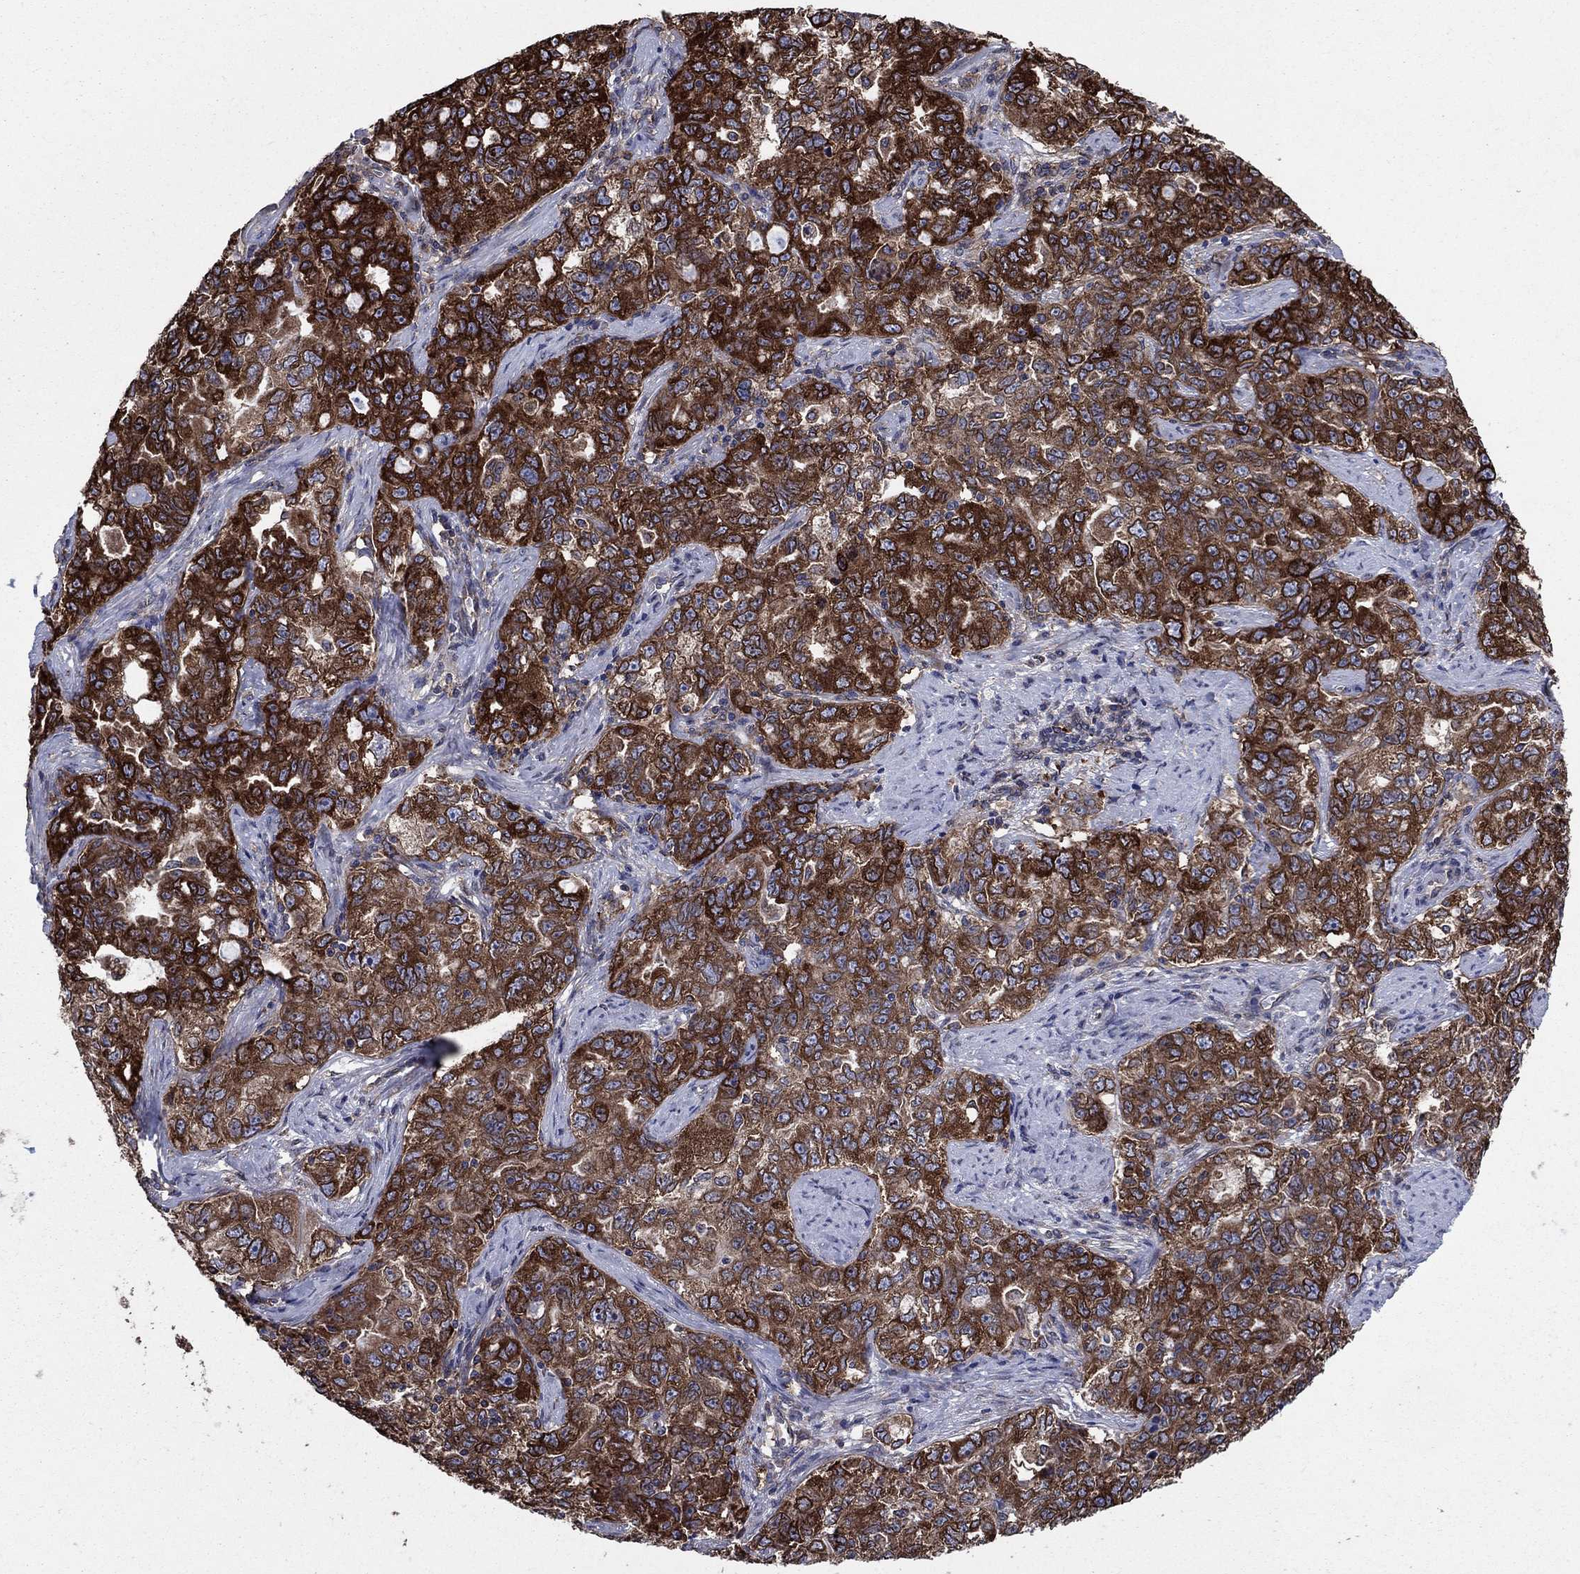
{"staining": {"intensity": "strong", "quantity": ">75%", "location": "cytoplasmic/membranous"}, "tissue": "ovarian cancer", "cell_type": "Tumor cells", "image_type": "cancer", "snomed": [{"axis": "morphology", "description": "Cystadenocarcinoma, serous, NOS"}, {"axis": "topography", "description": "Ovary"}], "caption": "High-power microscopy captured an immunohistochemistry photomicrograph of ovarian cancer, revealing strong cytoplasmic/membranous staining in about >75% of tumor cells.", "gene": "YBX1", "patient": {"sex": "female", "age": 51}}